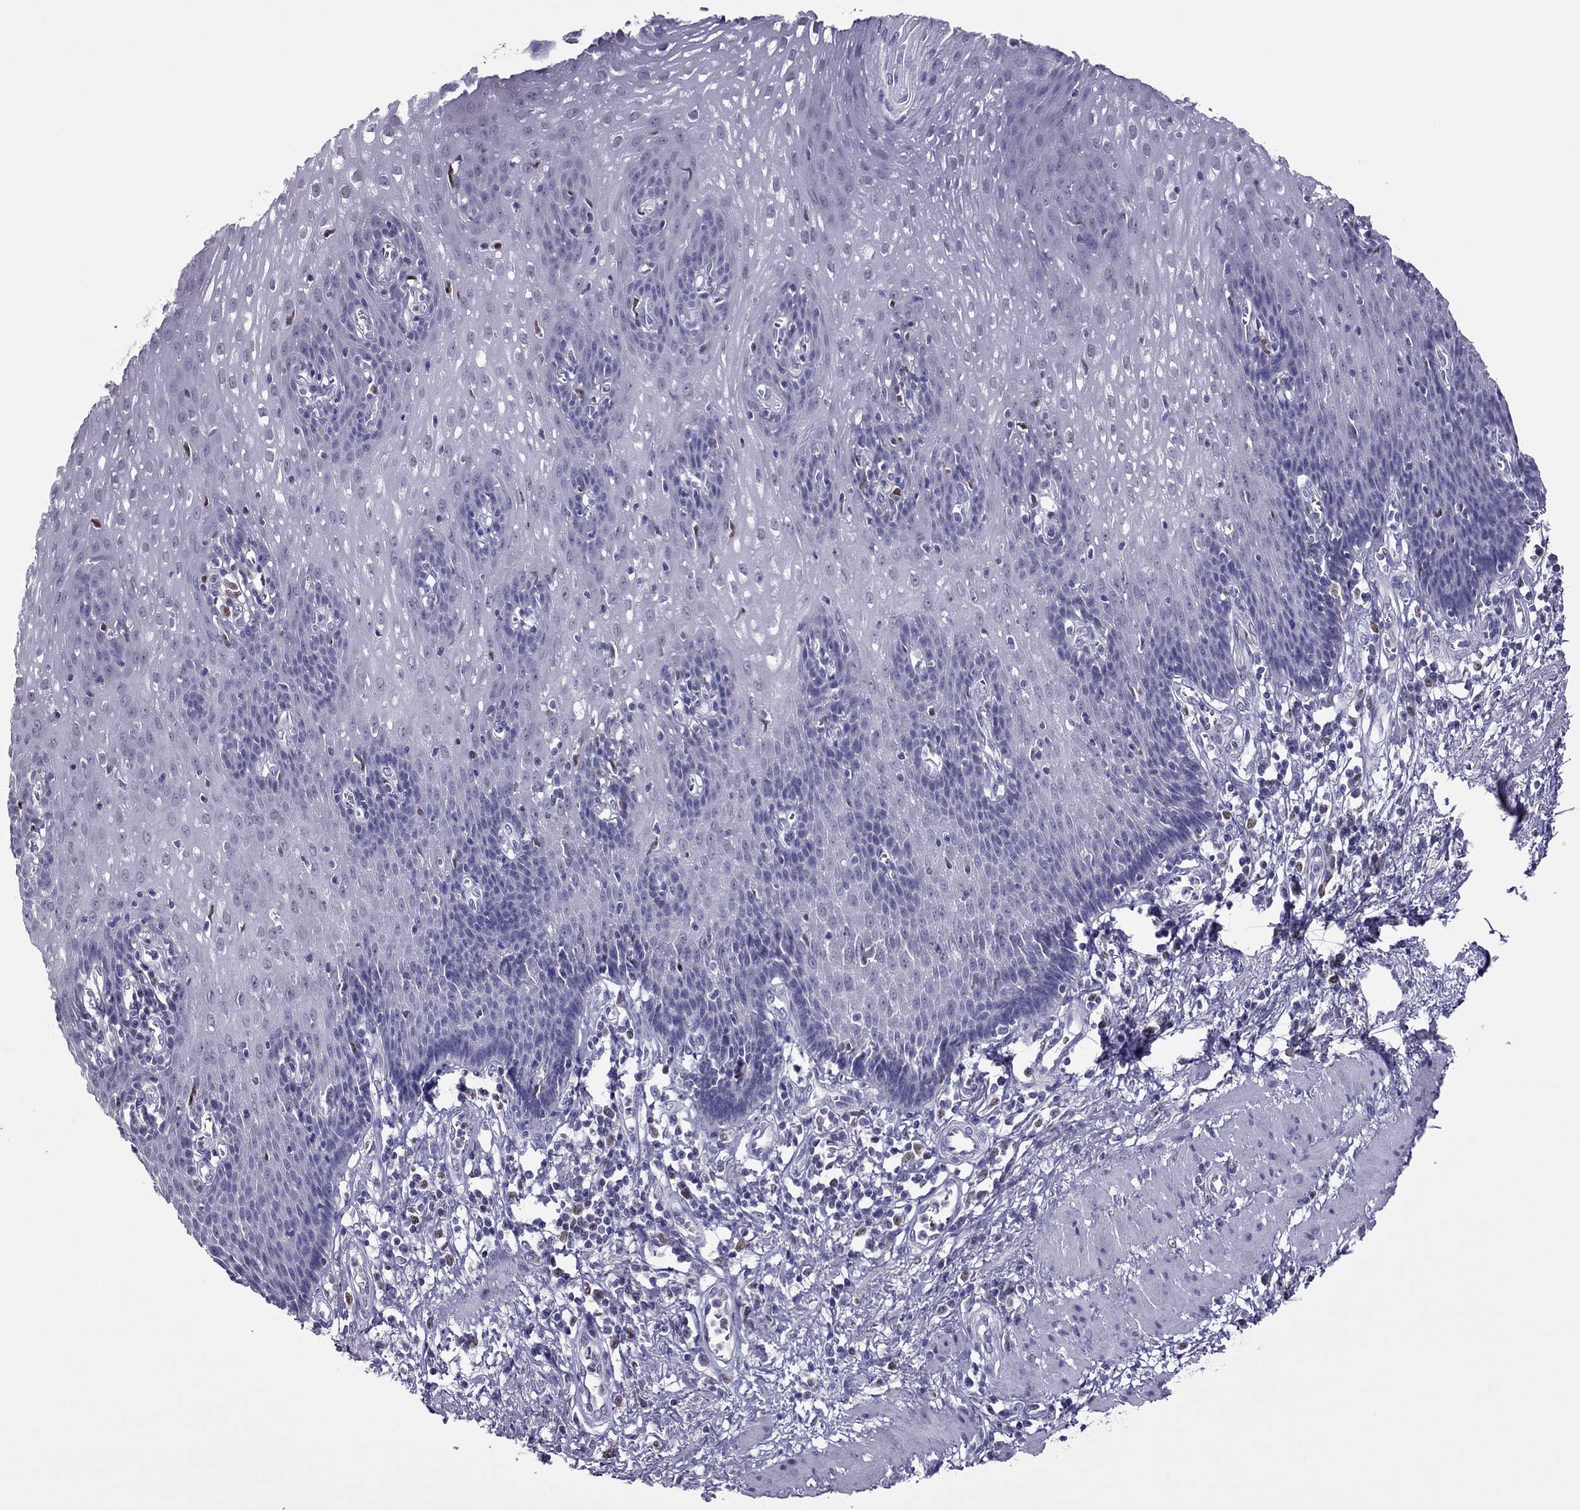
{"staining": {"intensity": "negative", "quantity": "none", "location": "none"}, "tissue": "esophagus", "cell_type": "Squamous epithelial cells", "image_type": "normal", "snomed": [{"axis": "morphology", "description": "Normal tissue, NOS"}, {"axis": "topography", "description": "Esophagus"}], "caption": "High power microscopy photomicrograph of an immunohistochemistry micrograph of normal esophagus, revealing no significant expression in squamous epithelial cells.", "gene": "SPINT3", "patient": {"sex": "male", "age": 57}}